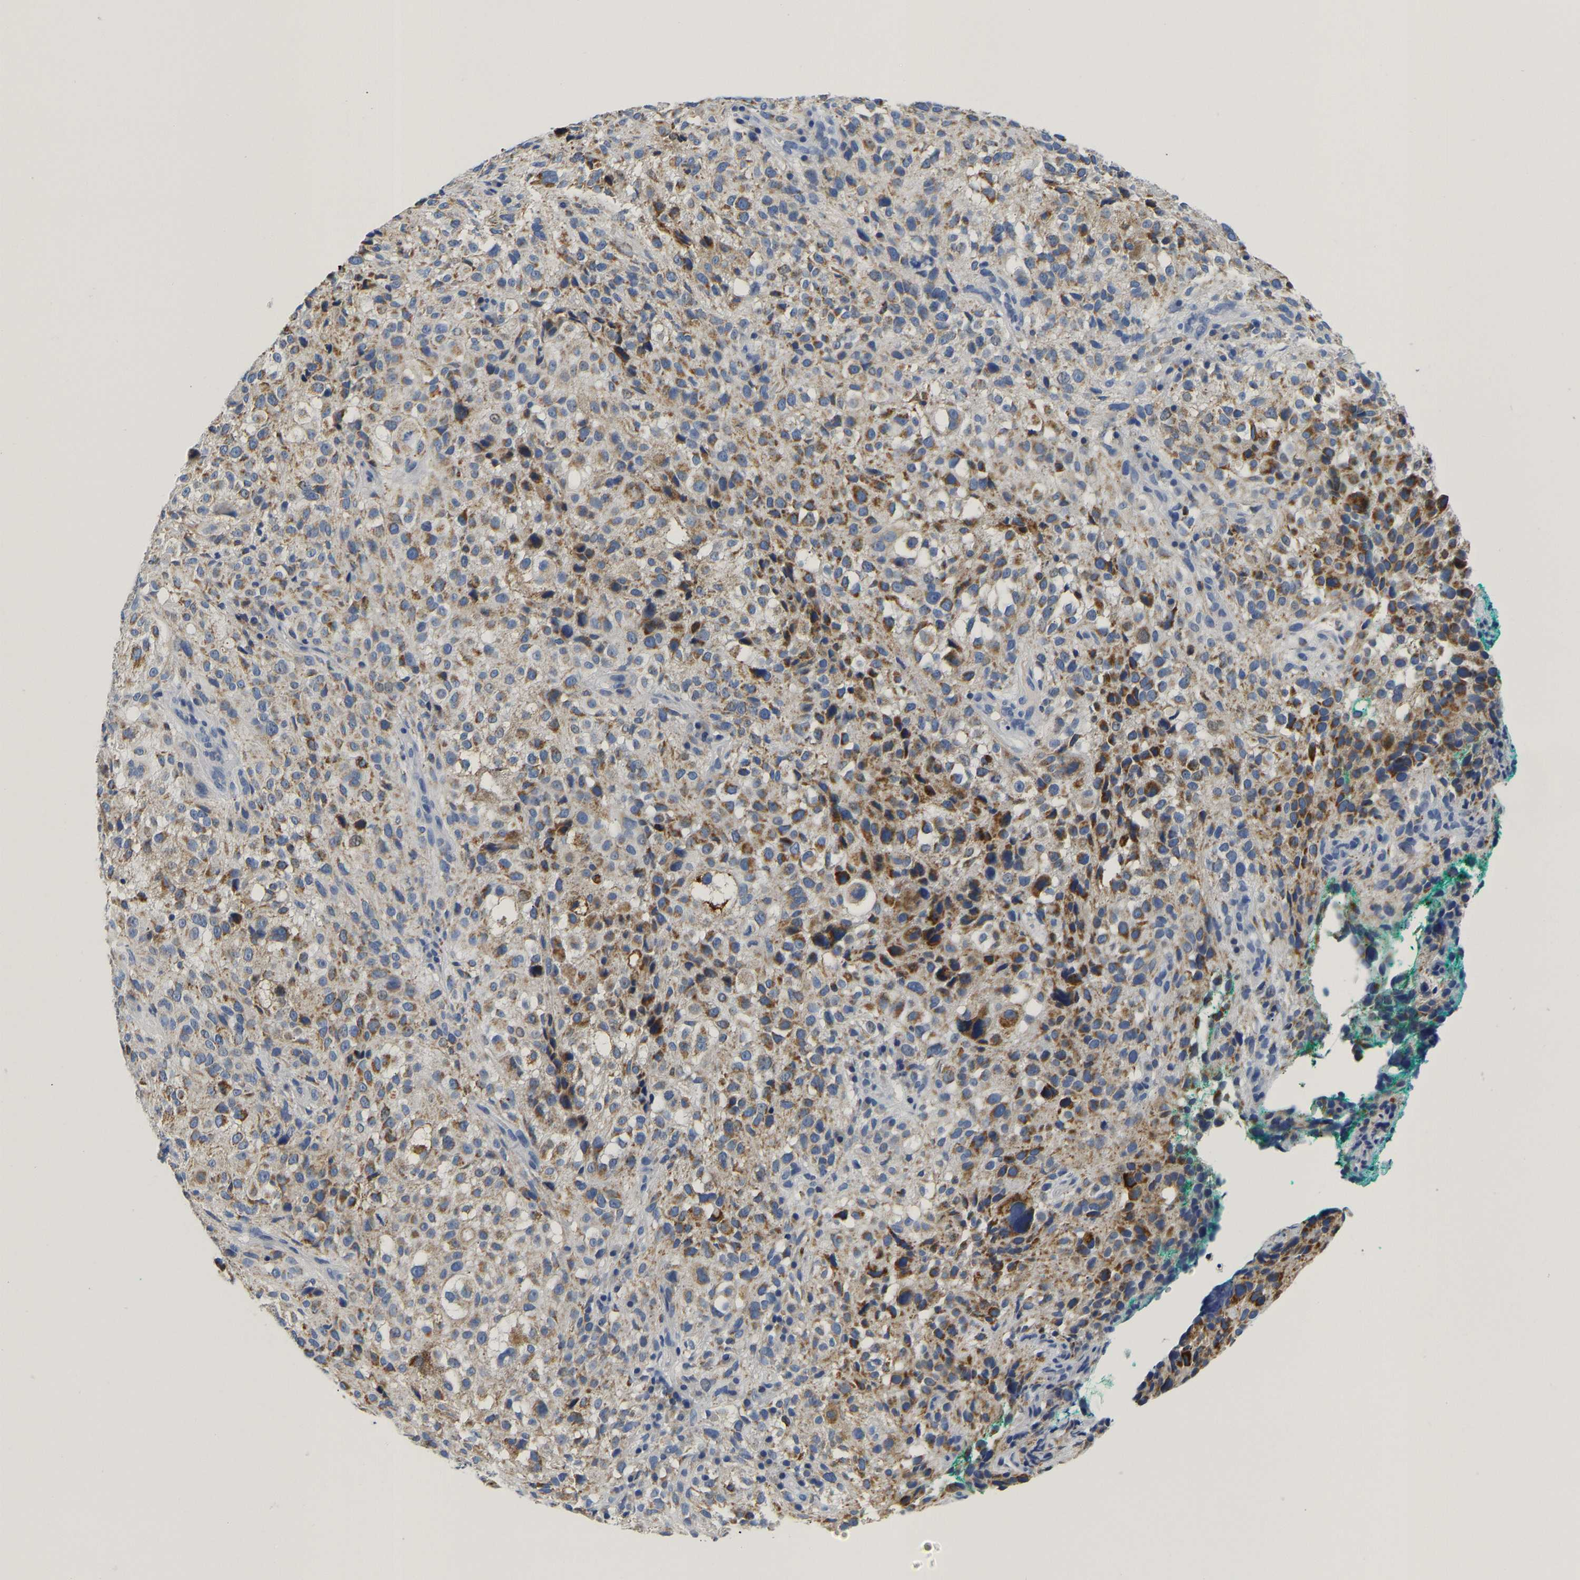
{"staining": {"intensity": "moderate", "quantity": ">75%", "location": "cytoplasmic/membranous"}, "tissue": "melanoma", "cell_type": "Tumor cells", "image_type": "cancer", "snomed": [{"axis": "morphology", "description": "Necrosis, NOS"}, {"axis": "morphology", "description": "Malignant melanoma, NOS"}, {"axis": "topography", "description": "Skin"}], "caption": "Protein staining of malignant melanoma tissue reveals moderate cytoplasmic/membranous expression in approximately >75% of tumor cells. (brown staining indicates protein expression, while blue staining denotes nuclei).", "gene": "PCK2", "patient": {"sex": "female", "age": 87}}